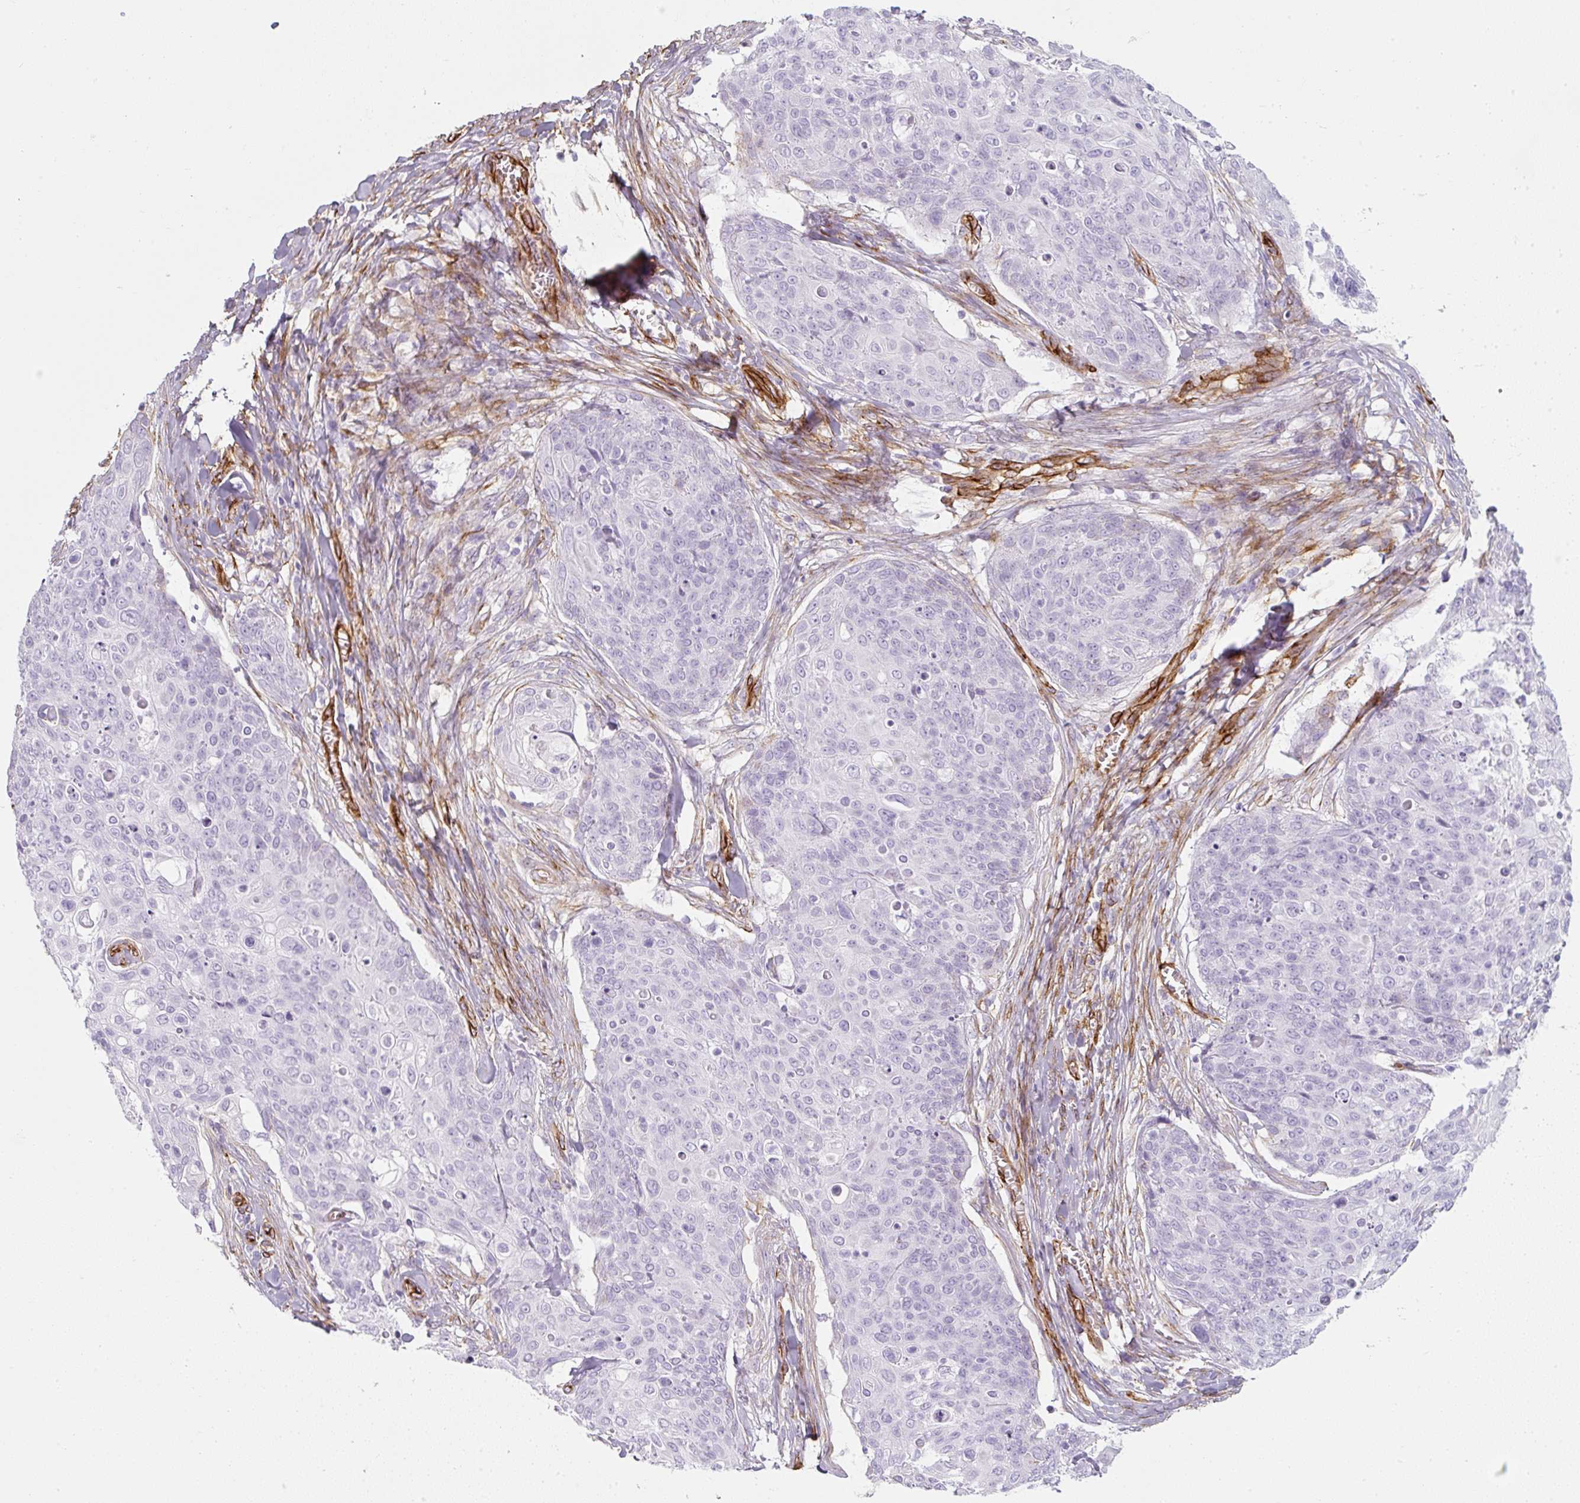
{"staining": {"intensity": "negative", "quantity": "none", "location": "none"}, "tissue": "skin cancer", "cell_type": "Tumor cells", "image_type": "cancer", "snomed": [{"axis": "morphology", "description": "Squamous cell carcinoma, NOS"}, {"axis": "topography", "description": "Skin"}, {"axis": "topography", "description": "Vulva"}], "caption": "This is an immunohistochemistry image of skin cancer. There is no expression in tumor cells.", "gene": "CAVIN3", "patient": {"sex": "female", "age": 85}}